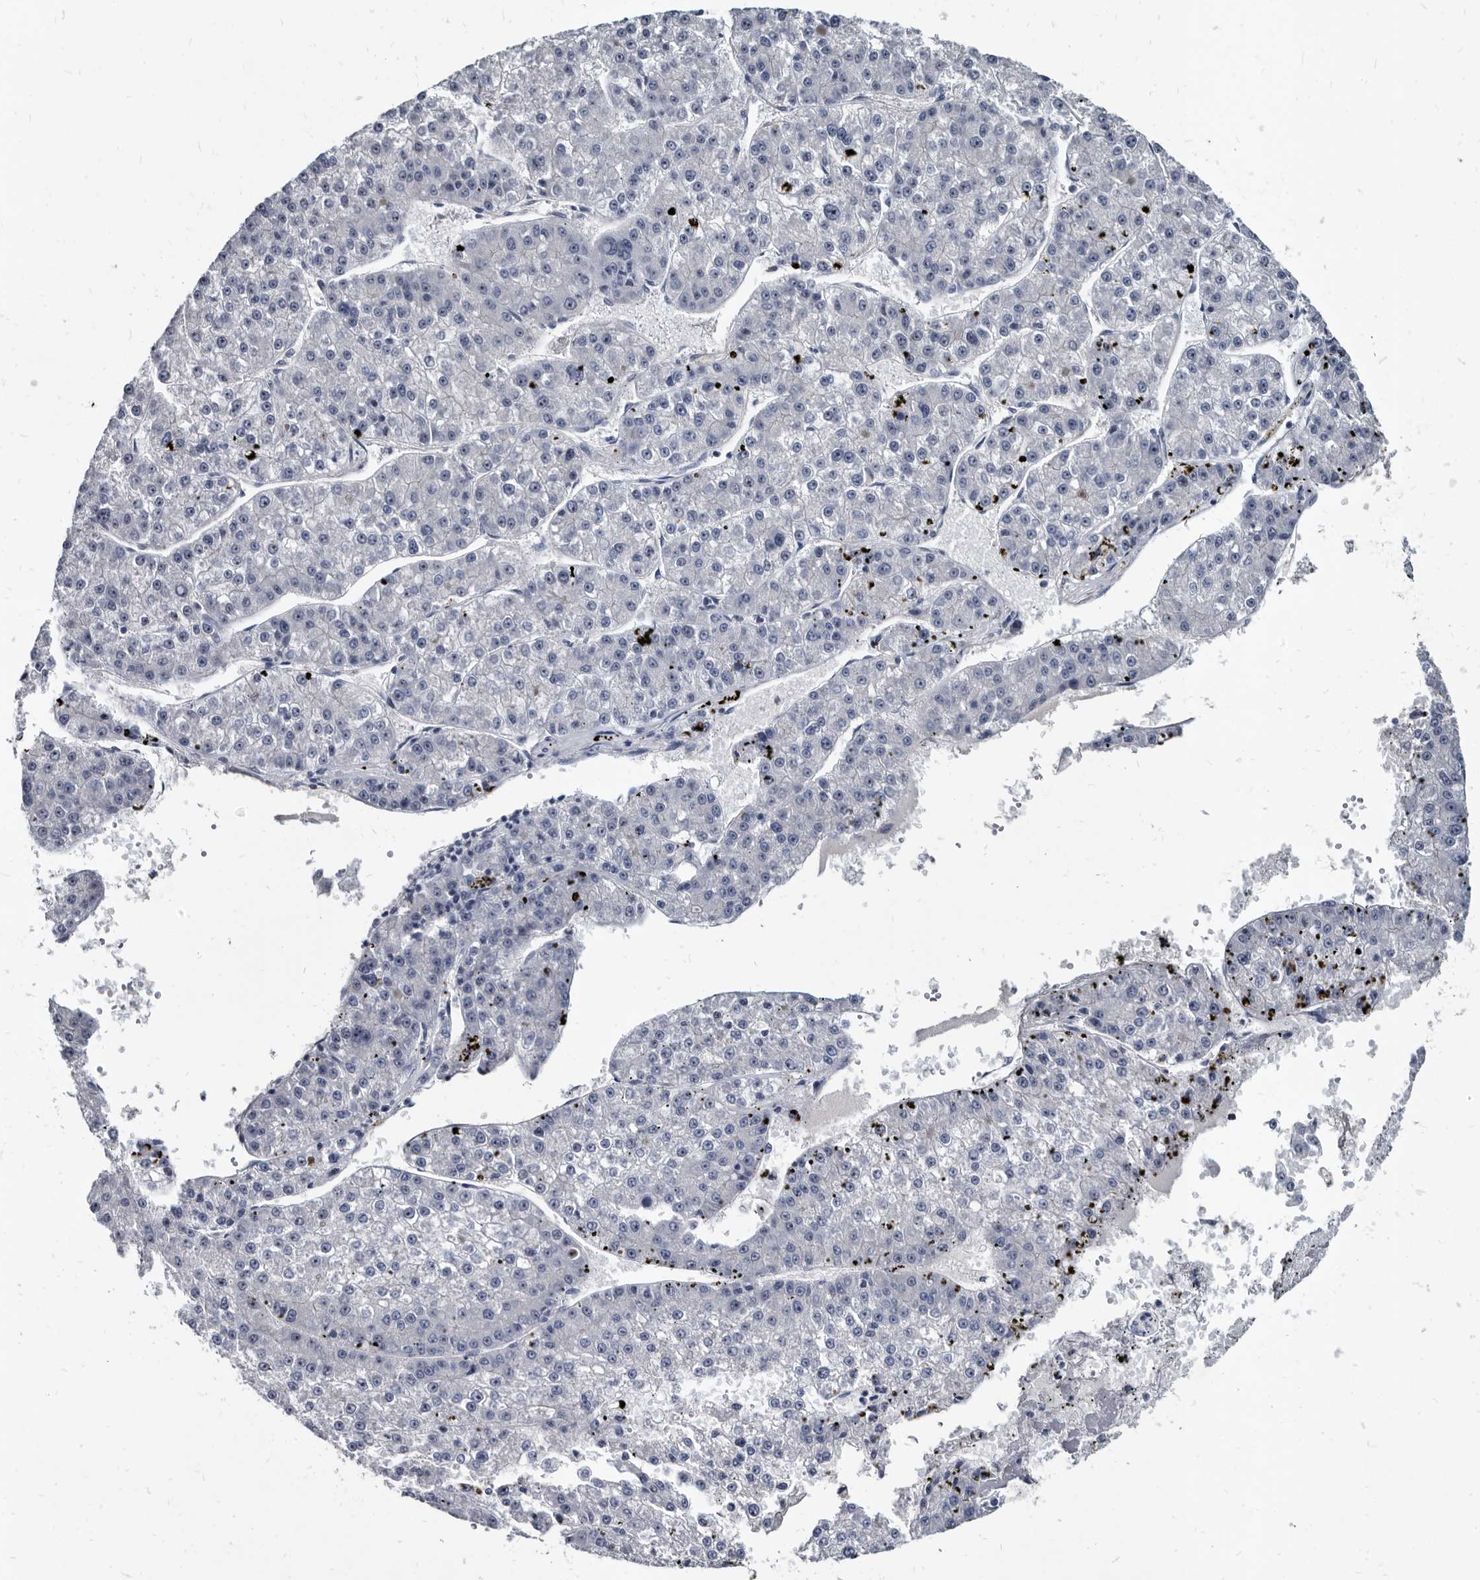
{"staining": {"intensity": "negative", "quantity": "none", "location": "none"}, "tissue": "liver cancer", "cell_type": "Tumor cells", "image_type": "cancer", "snomed": [{"axis": "morphology", "description": "Carcinoma, Hepatocellular, NOS"}, {"axis": "topography", "description": "Liver"}], "caption": "This is an IHC micrograph of hepatocellular carcinoma (liver). There is no expression in tumor cells.", "gene": "PRSS8", "patient": {"sex": "female", "age": 73}}